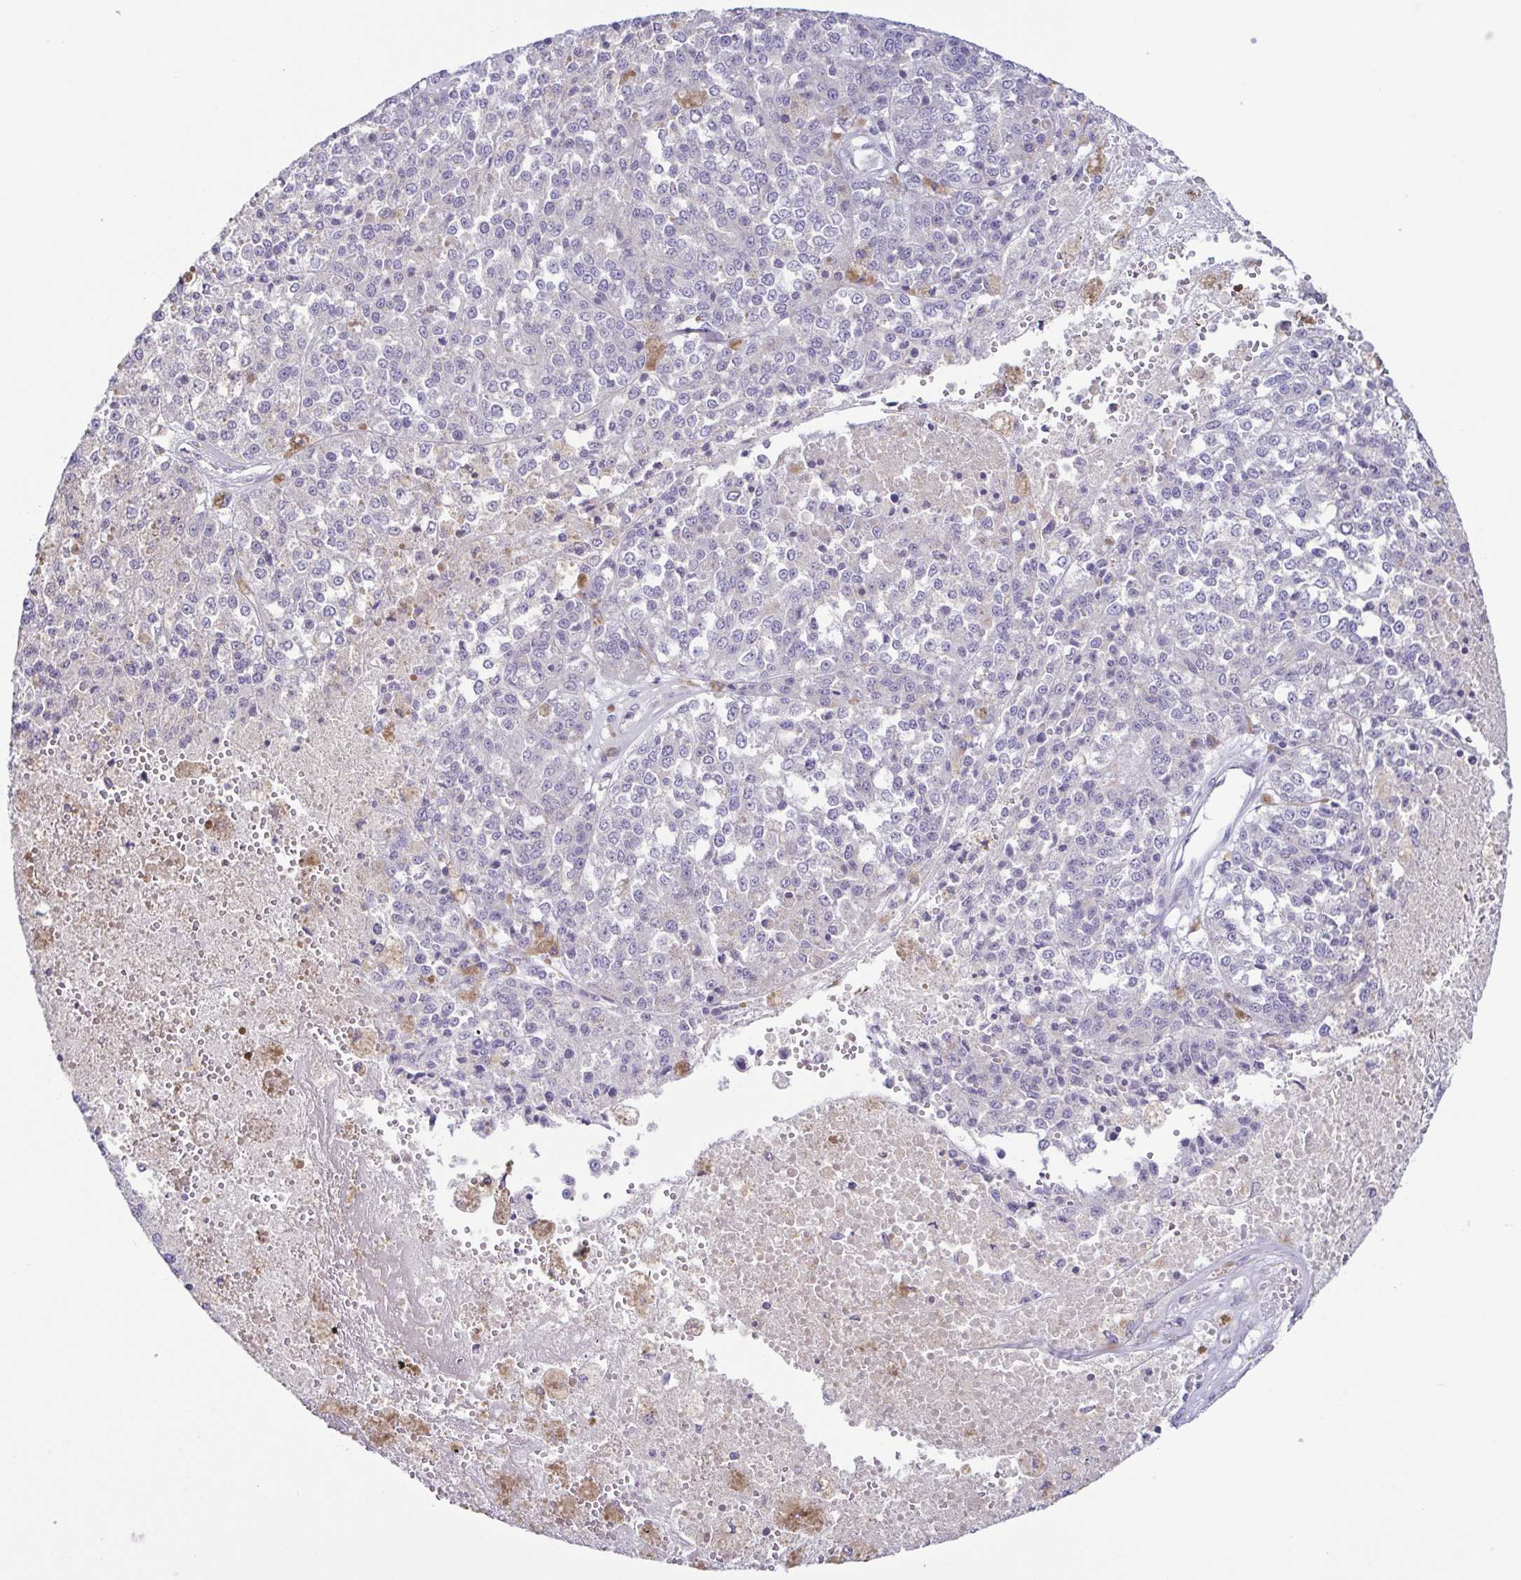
{"staining": {"intensity": "negative", "quantity": "none", "location": "none"}, "tissue": "melanoma", "cell_type": "Tumor cells", "image_type": "cancer", "snomed": [{"axis": "morphology", "description": "Malignant melanoma, Metastatic site"}, {"axis": "topography", "description": "Lymph node"}], "caption": "Histopathology image shows no protein expression in tumor cells of malignant melanoma (metastatic site) tissue. Nuclei are stained in blue.", "gene": "ATP6V1G2", "patient": {"sex": "female", "age": 64}}